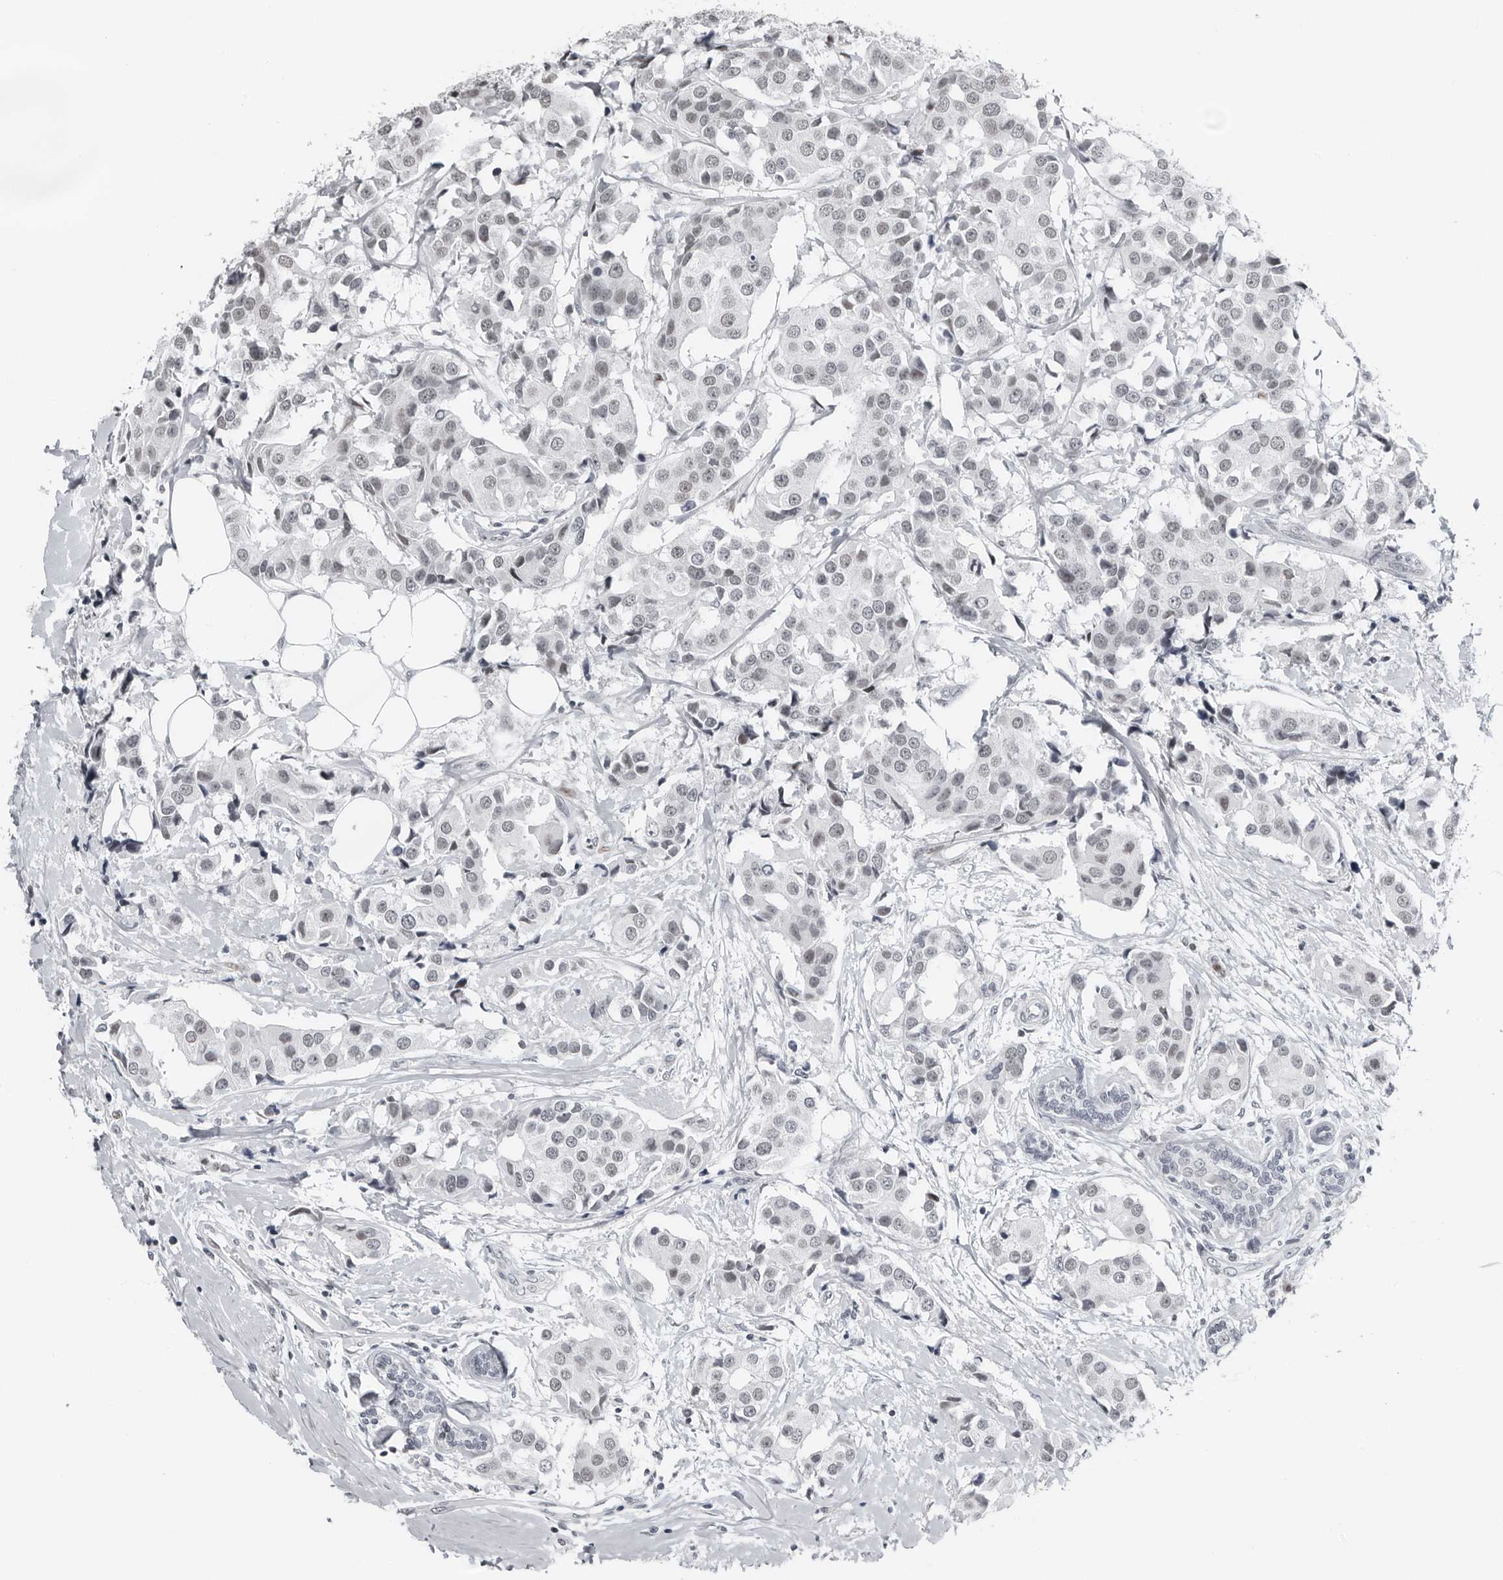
{"staining": {"intensity": "negative", "quantity": "none", "location": "none"}, "tissue": "breast cancer", "cell_type": "Tumor cells", "image_type": "cancer", "snomed": [{"axis": "morphology", "description": "Normal tissue, NOS"}, {"axis": "morphology", "description": "Duct carcinoma"}, {"axis": "topography", "description": "Breast"}], "caption": "Tumor cells are negative for brown protein staining in breast invasive ductal carcinoma.", "gene": "PPP1R42", "patient": {"sex": "female", "age": 39}}